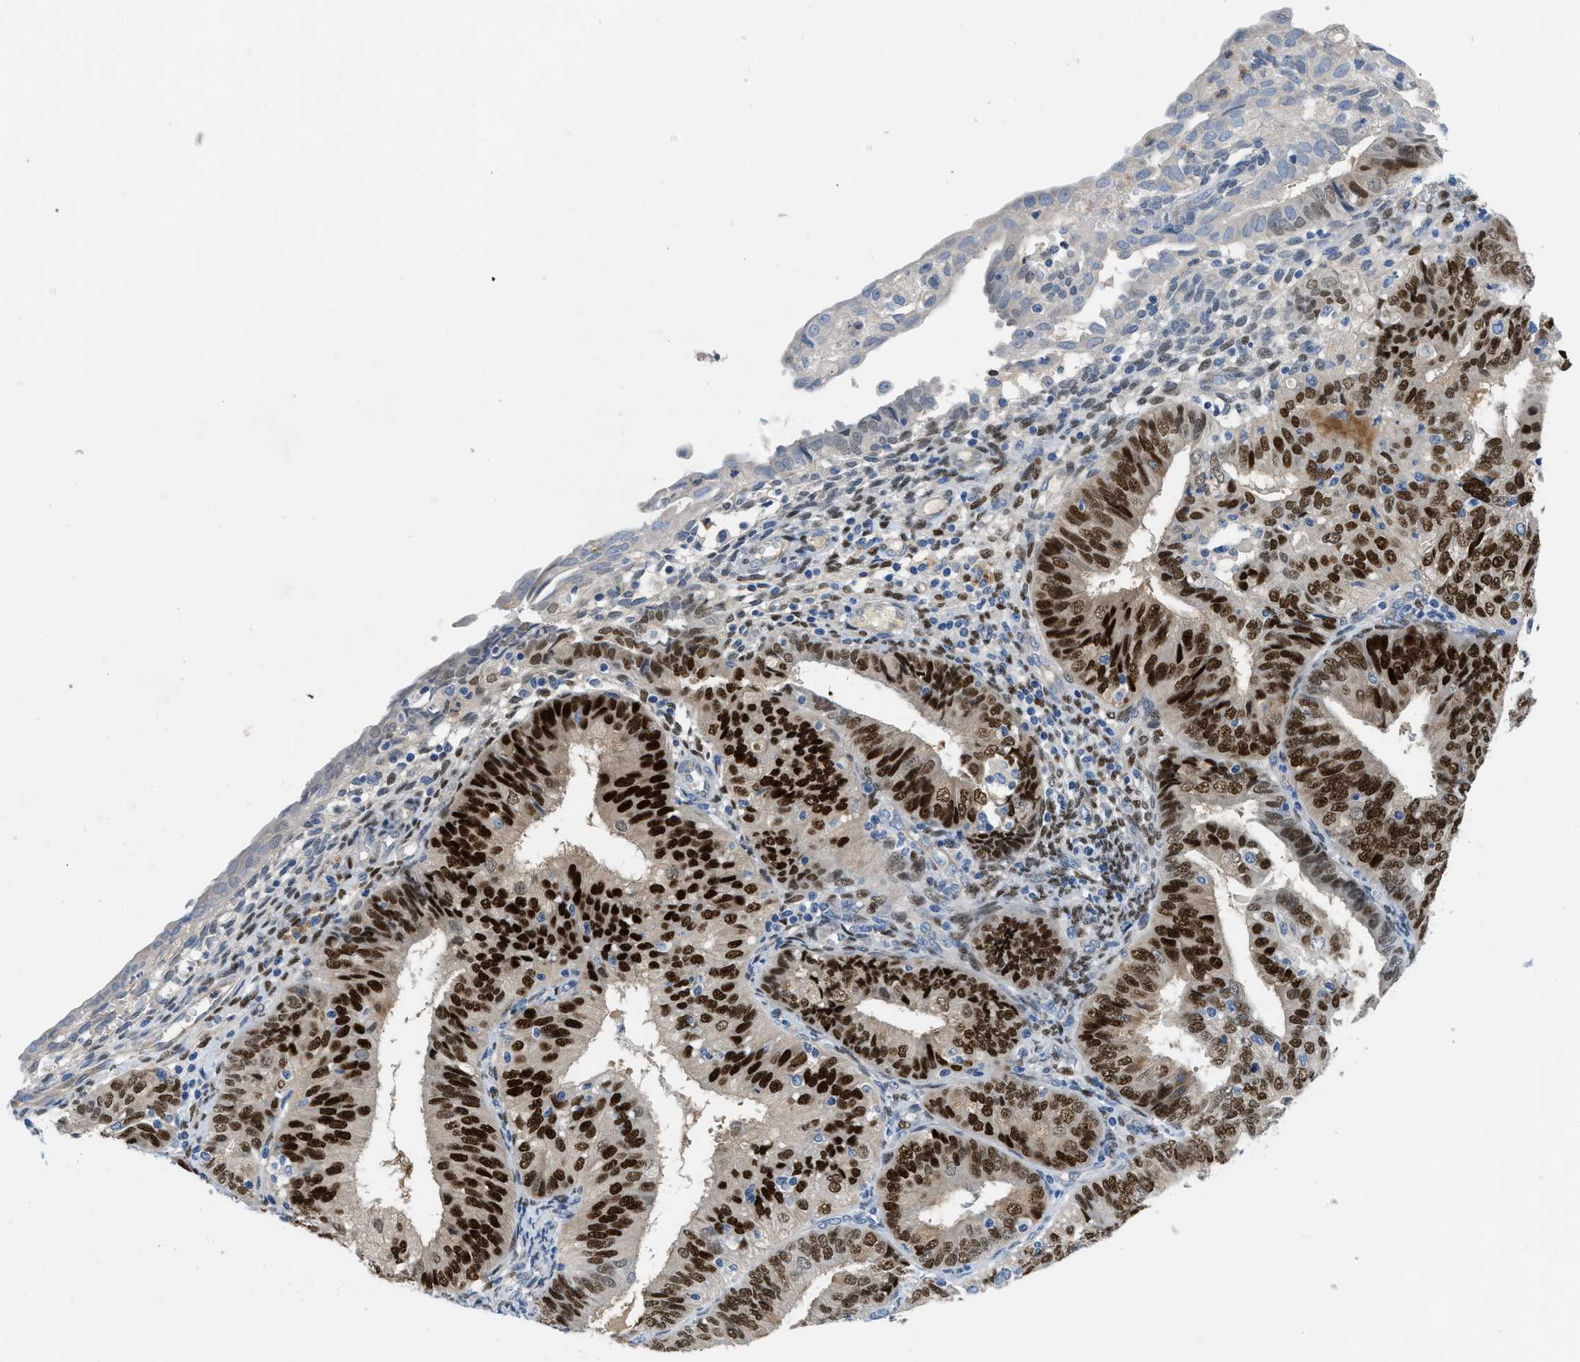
{"staining": {"intensity": "strong", "quantity": ">75%", "location": "nuclear"}, "tissue": "endometrial cancer", "cell_type": "Tumor cells", "image_type": "cancer", "snomed": [{"axis": "morphology", "description": "Adenocarcinoma, NOS"}, {"axis": "topography", "description": "Endometrium"}], "caption": "Strong nuclear staining for a protein is present in about >75% of tumor cells of endometrial cancer using immunohistochemistry.", "gene": "PGR", "patient": {"sex": "female", "age": 58}}